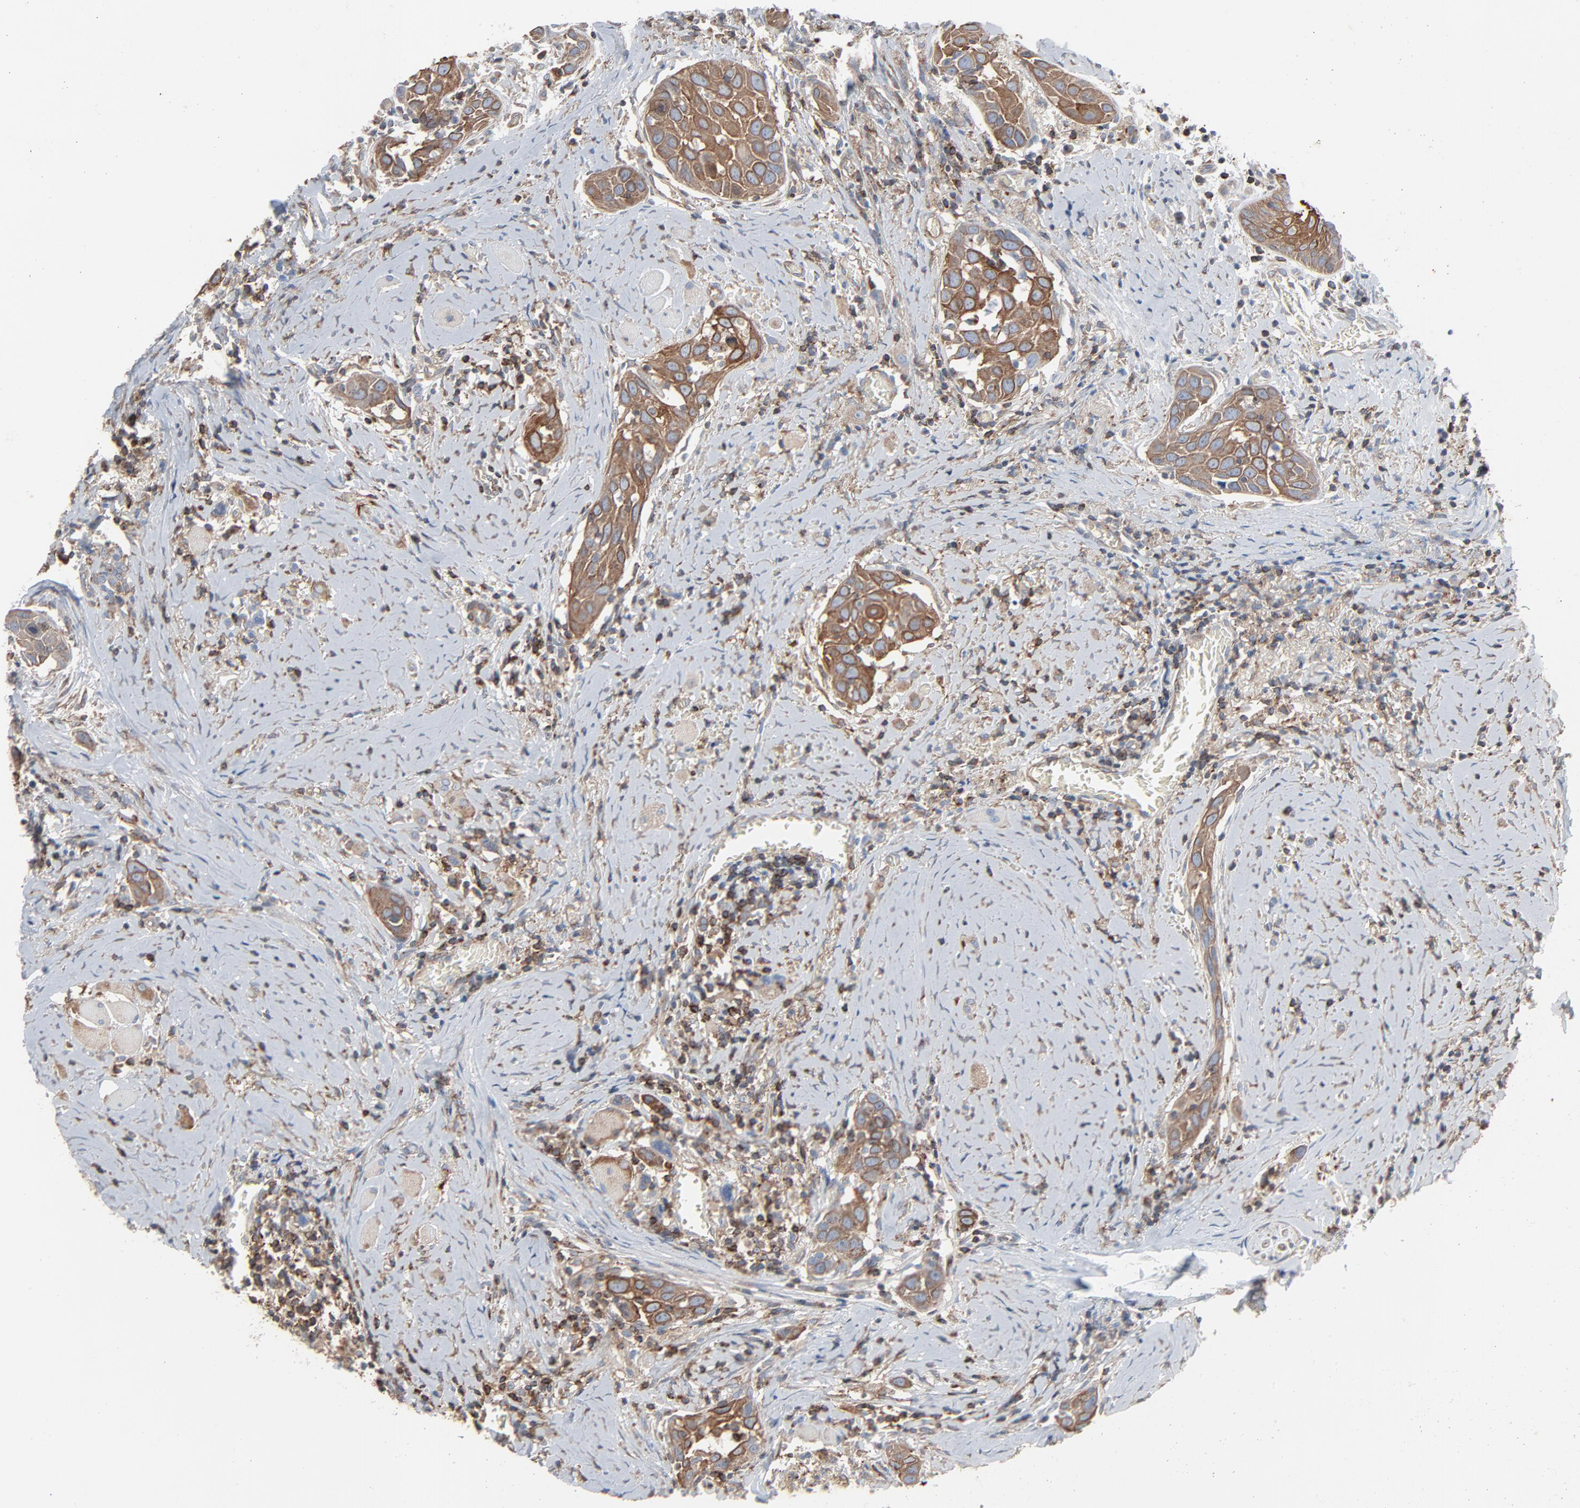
{"staining": {"intensity": "strong", "quantity": ">75%", "location": "cytoplasmic/membranous"}, "tissue": "head and neck cancer", "cell_type": "Tumor cells", "image_type": "cancer", "snomed": [{"axis": "morphology", "description": "Squamous cell carcinoma, NOS"}, {"axis": "topography", "description": "Oral tissue"}, {"axis": "topography", "description": "Head-Neck"}], "caption": "A high amount of strong cytoplasmic/membranous expression is appreciated in about >75% of tumor cells in head and neck cancer tissue.", "gene": "OPTN", "patient": {"sex": "female", "age": 50}}